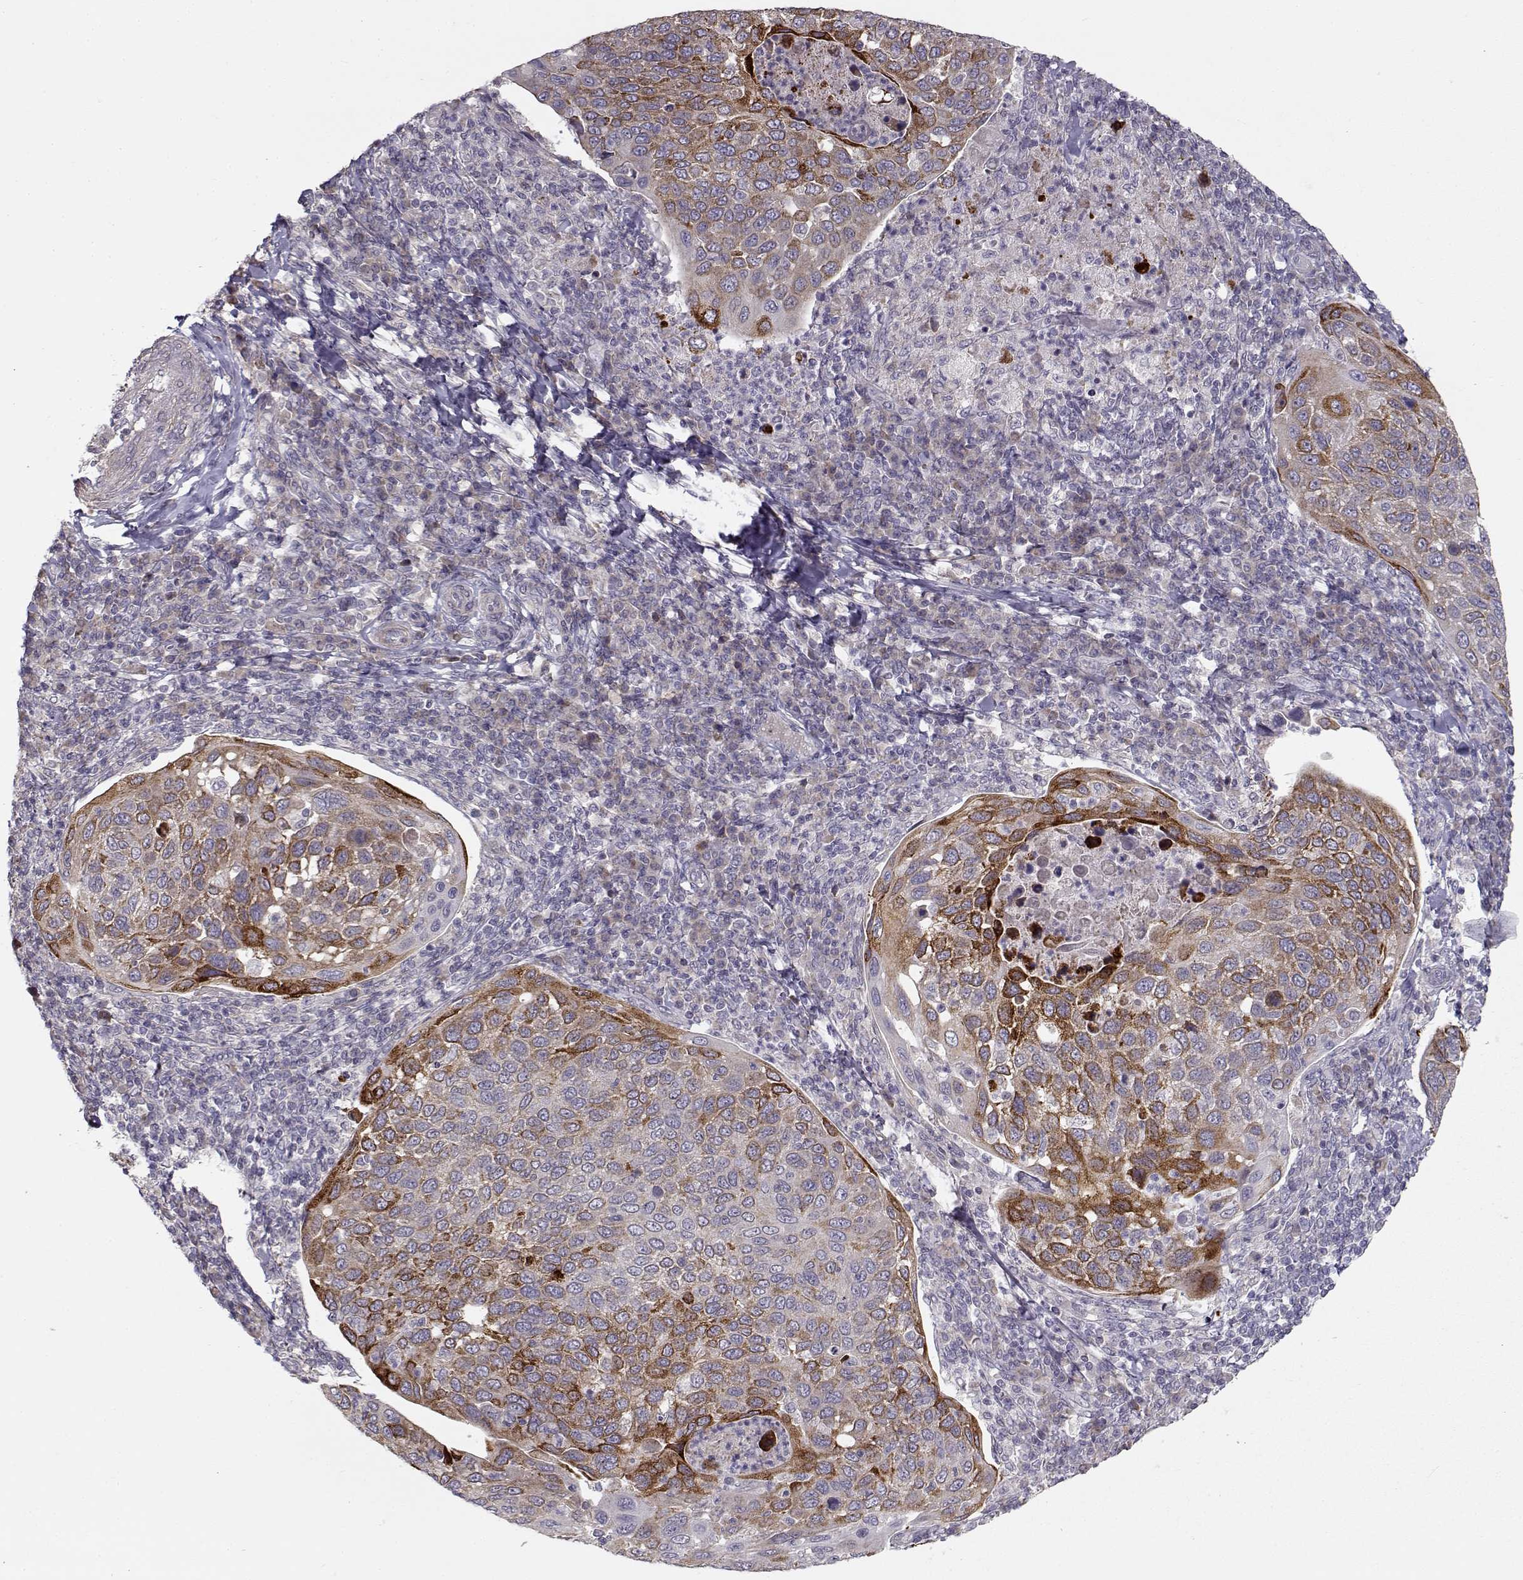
{"staining": {"intensity": "strong", "quantity": "<25%", "location": "cytoplasmic/membranous"}, "tissue": "cervical cancer", "cell_type": "Tumor cells", "image_type": "cancer", "snomed": [{"axis": "morphology", "description": "Squamous cell carcinoma, NOS"}, {"axis": "topography", "description": "Cervix"}], "caption": "An immunohistochemistry (IHC) histopathology image of neoplastic tissue is shown. Protein staining in brown shows strong cytoplasmic/membranous positivity in squamous cell carcinoma (cervical) within tumor cells.", "gene": "ENTPD8", "patient": {"sex": "female", "age": 54}}